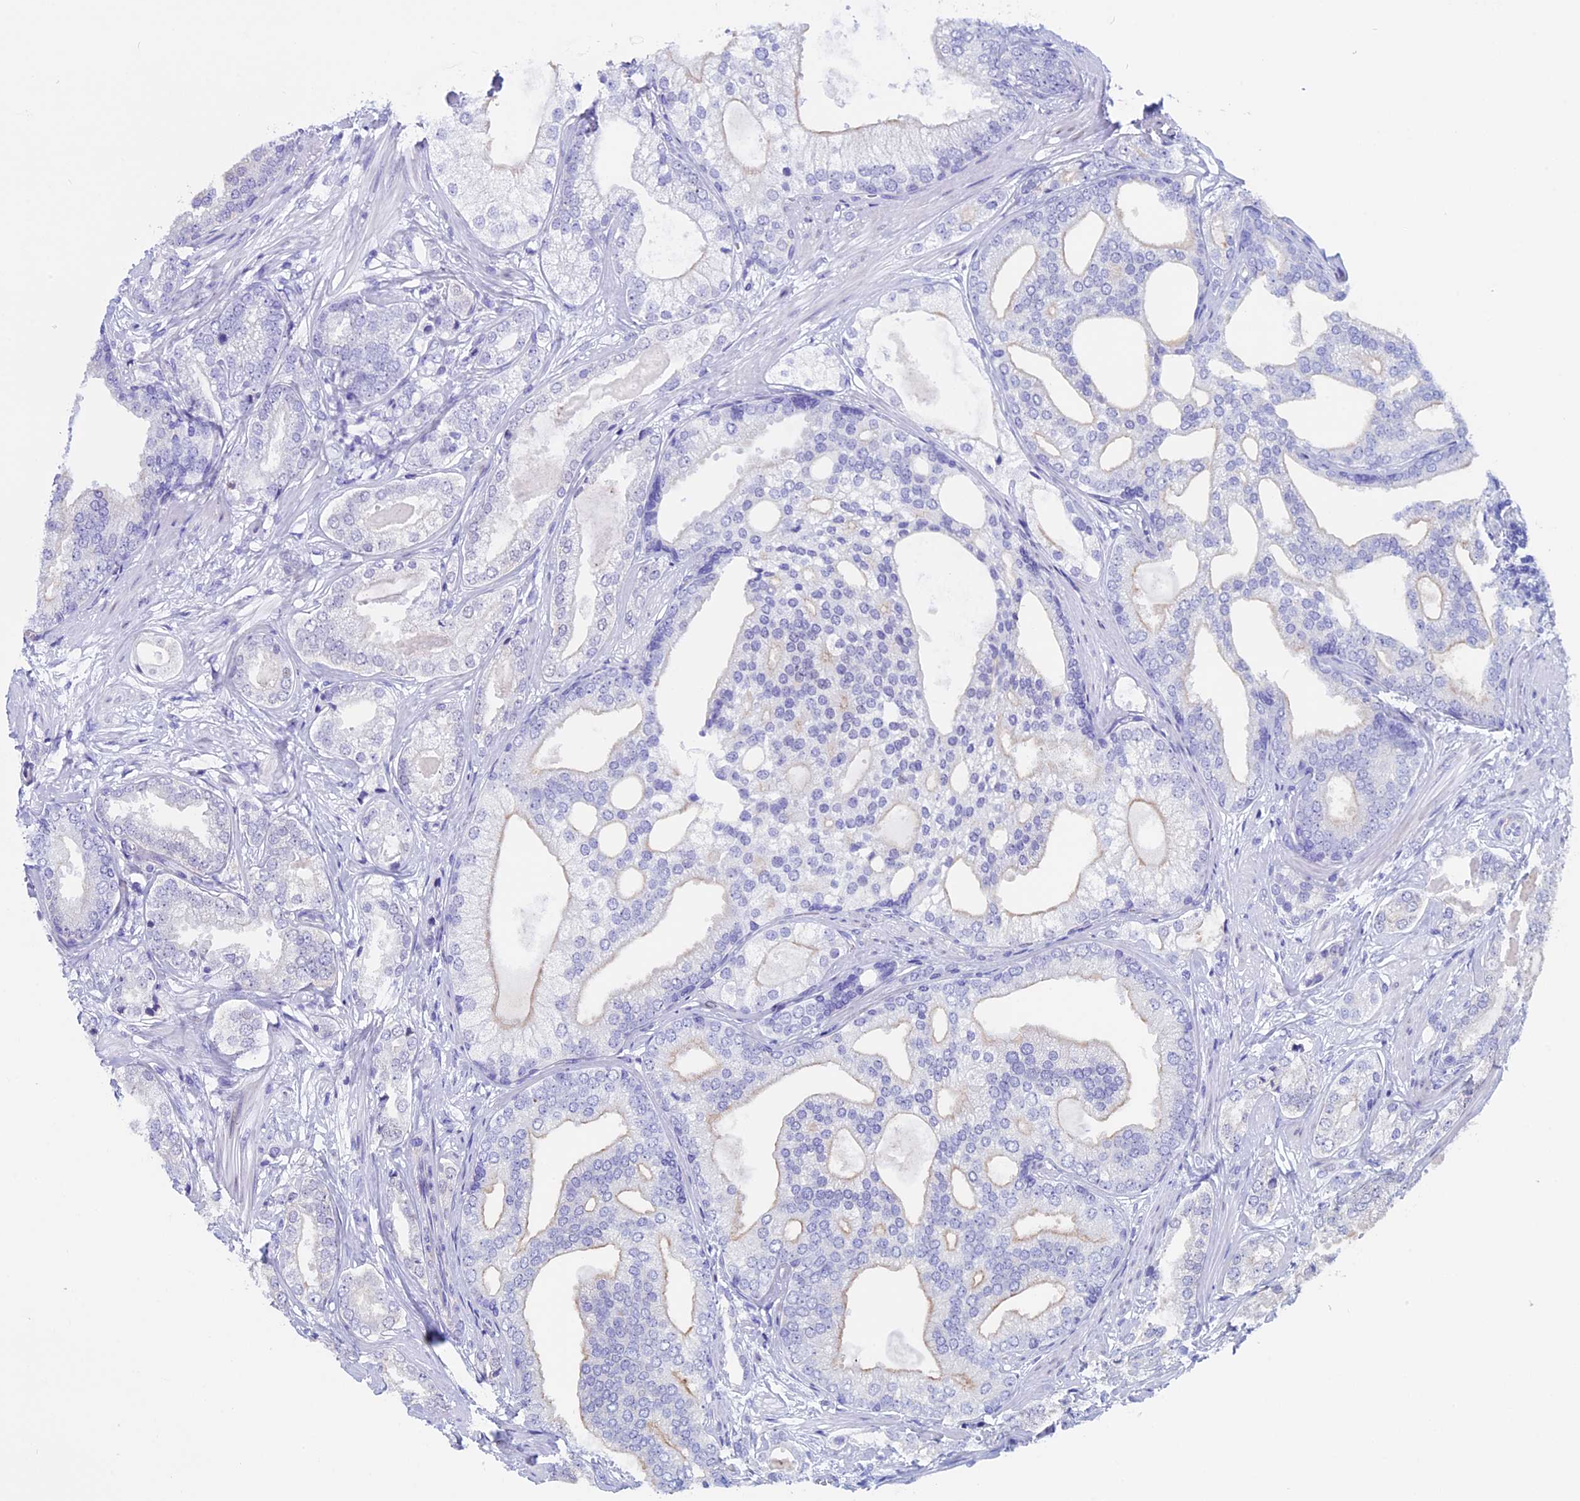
{"staining": {"intensity": "weak", "quantity": "<25%", "location": "cytoplasmic/membranous"}, "tissue": "prostate cancer", "cell_type": "Tumor cells", "image_type": "cancer", "snomed": [{"axis": "morphology", "description": "Adenocarcinoma, High grade"}, {"axis": "topography", "description": "Prostate"}], "caption": "DAB immunohistochemical staining of prostate adenocarcinoma (high-grade) demonstrates no significant positivity in tumor cells.", "gene": "FAM169A", "patient": {"sex": "male", "age": 60}}